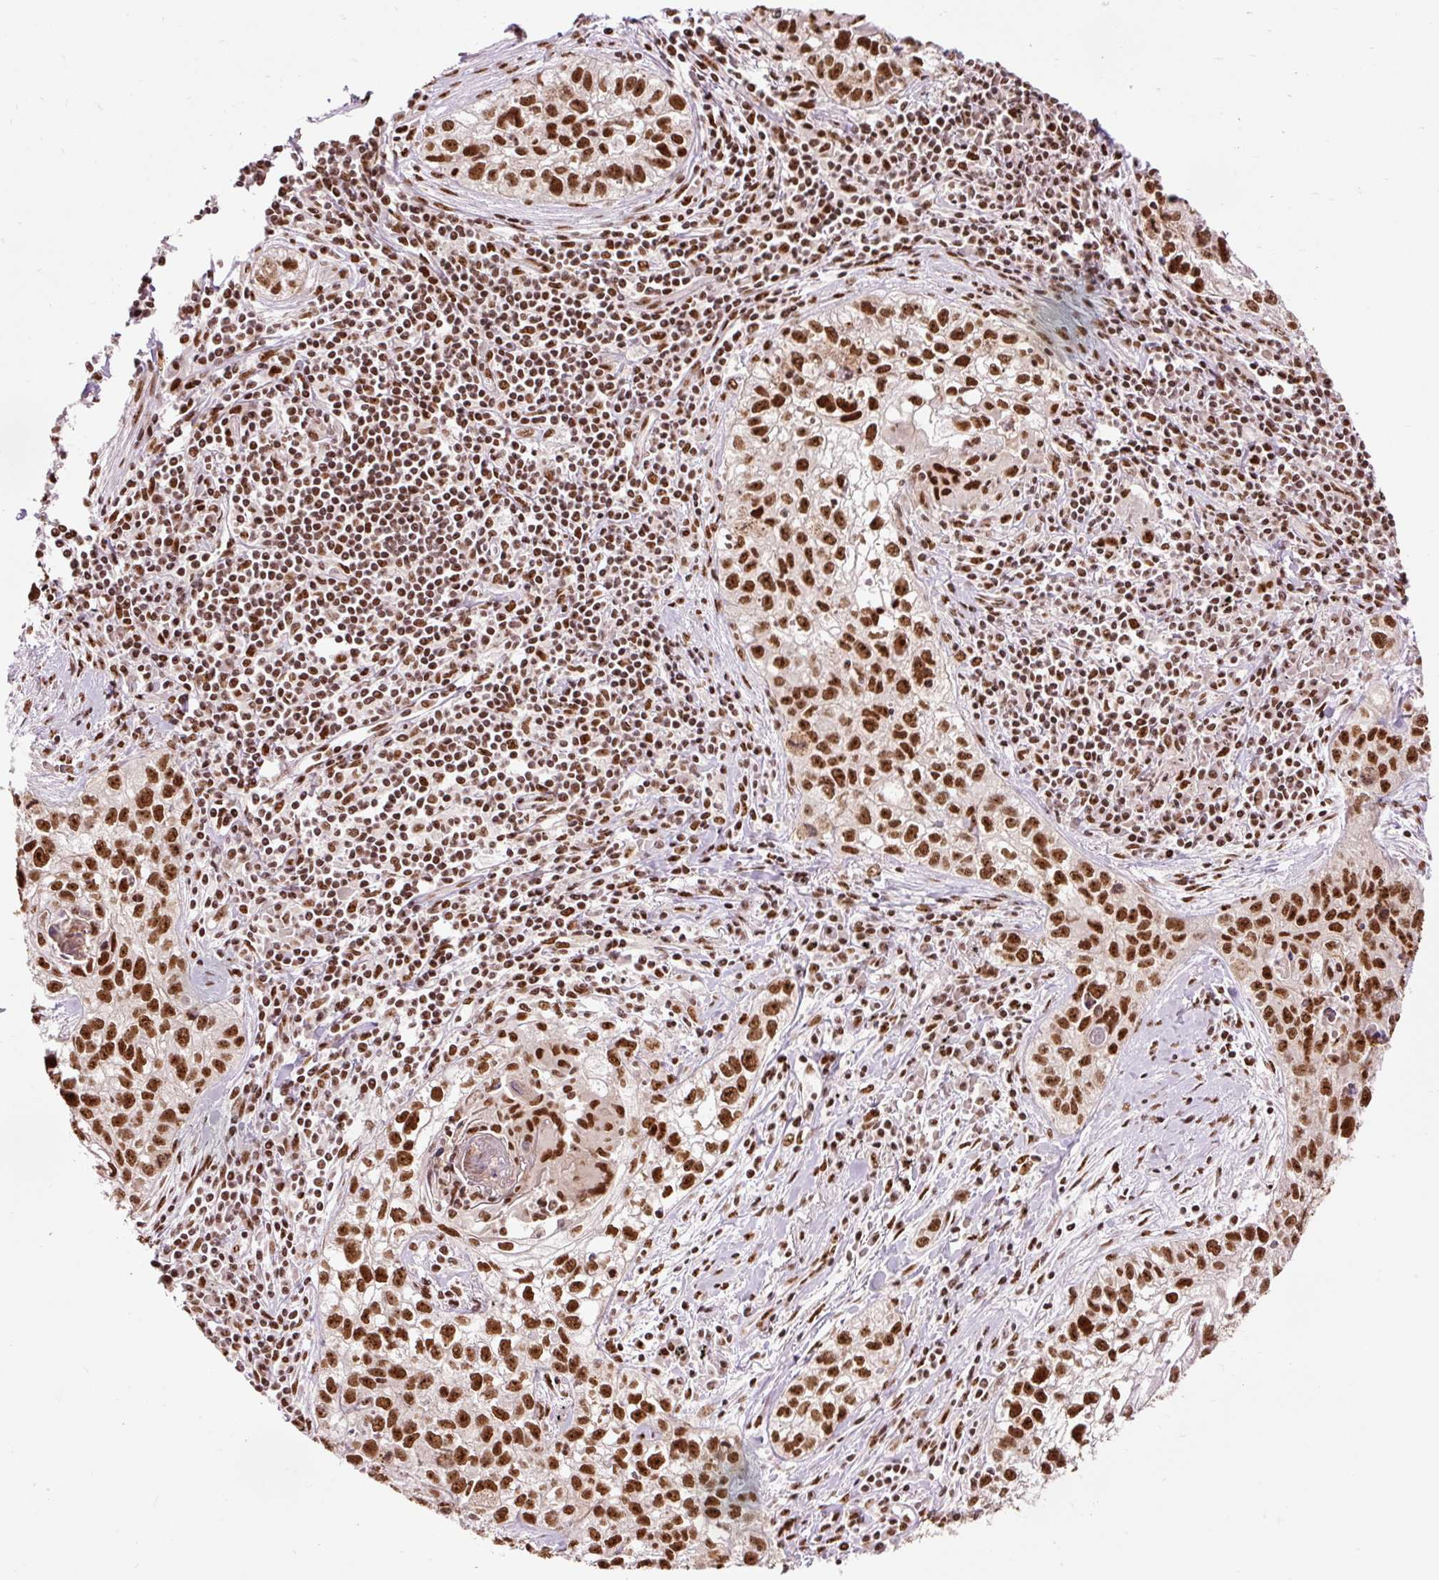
{"staining": {"intensity": "strong", "quantity": ">75%", "location": "nuclear"}, "tissue": "lung cancer", "cell_type": "Tumor cells", "image_type": "cancer", "snomed": [{"axis": "morphology", "description": "Squamous cell carcinoma, NOS"}, {"axis": "topography", "description": "Lung"}], "caption": "A brown stain highlights strong nuclear expression of a protein in human lung cancer (squamous cell carcinoma) tumor cells.", "gene": "ZBTB44", "patient": {"sex": "male", "age": 74}}